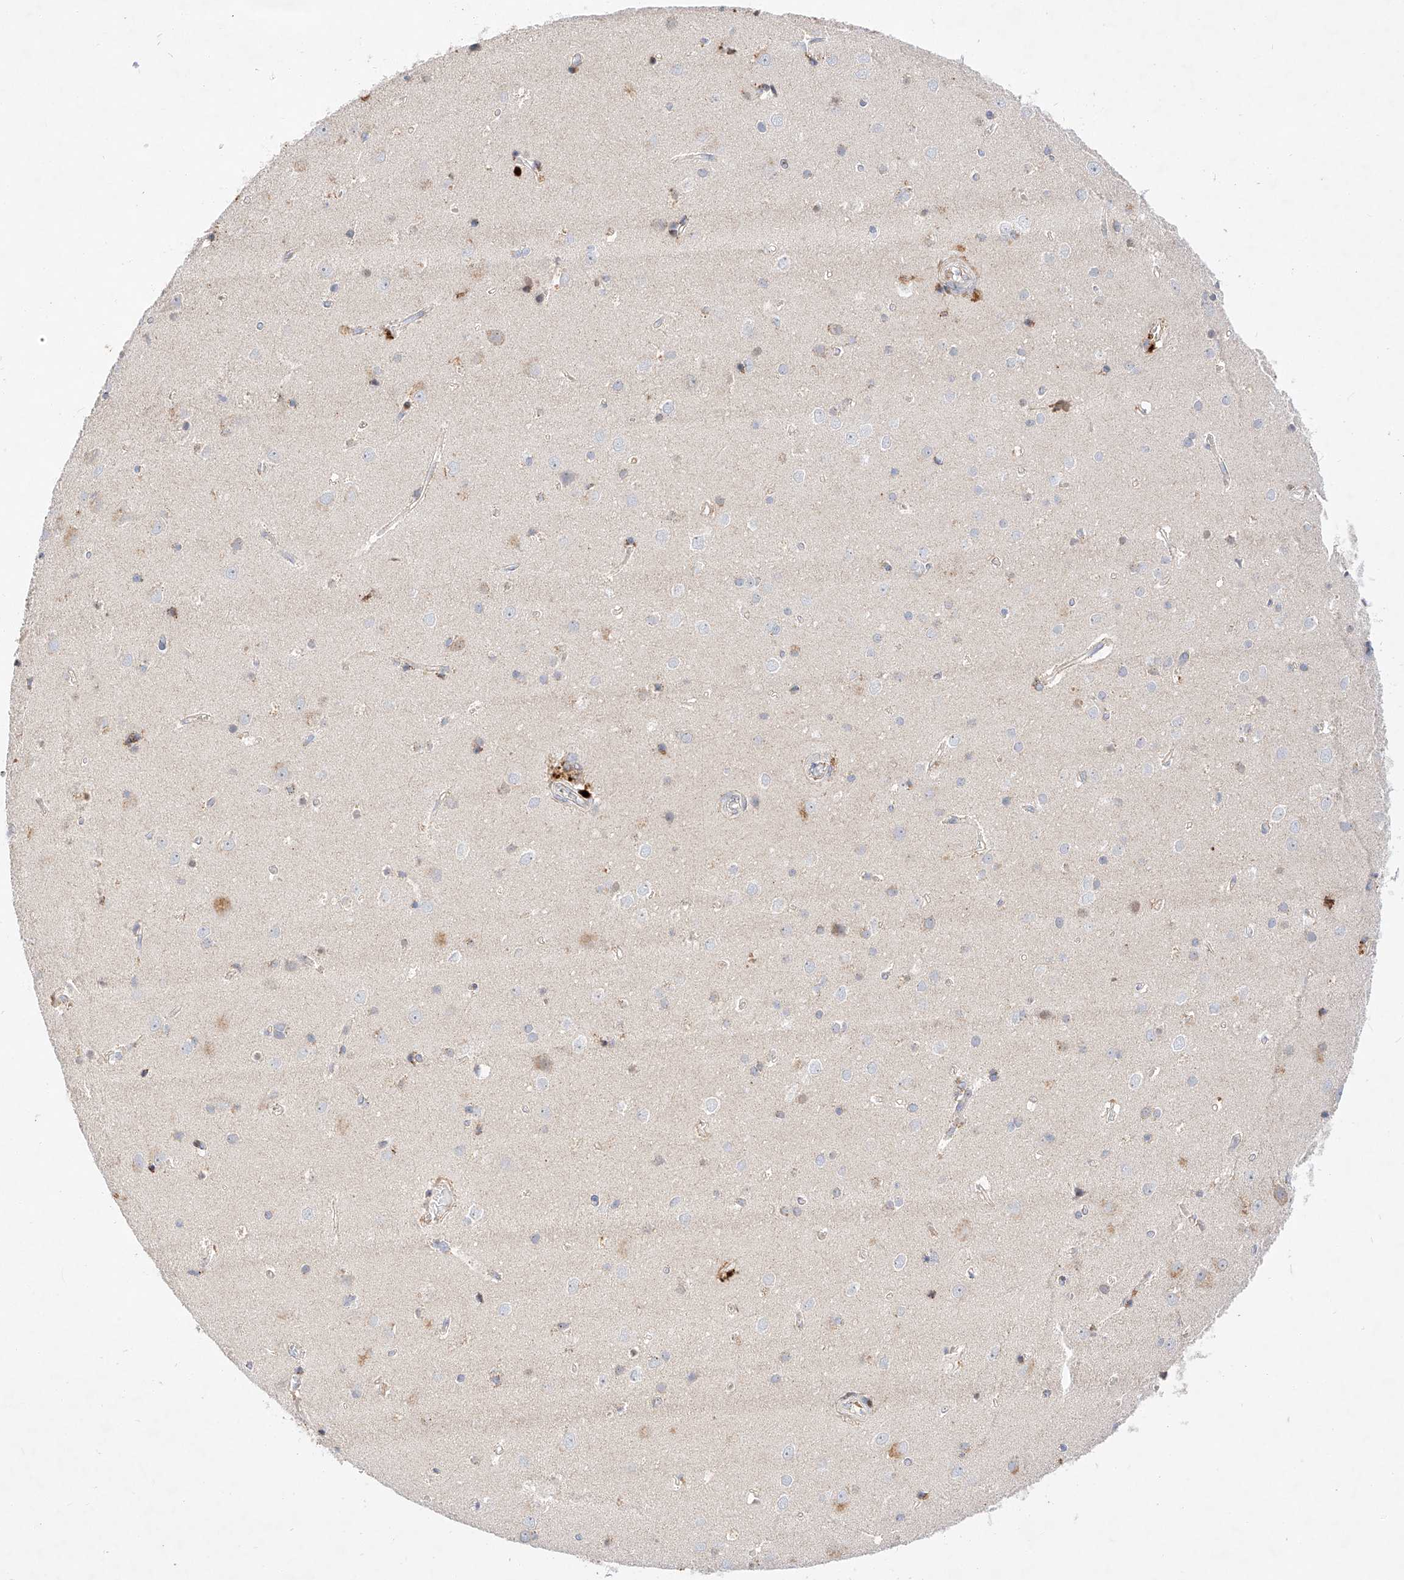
{"staining": {"intensity": "negative", "quantity": "none", "location": "none"}, "tissue": "cerebral cortex", "cell_type": "Endothelial cells", "image_type": "normal", "snomed": [{"axis": "morphology", "description": "Normal tissue, NOS"}, {"axis": "topography", "description": "Cerebral cortex"}], "caption": "Immunohistochemistry of benign human cerebral cortex exhibits no expression in endothelial cells.", "gene": "OSGEPL1", "patient": {"sex": "male", "age": 54}}